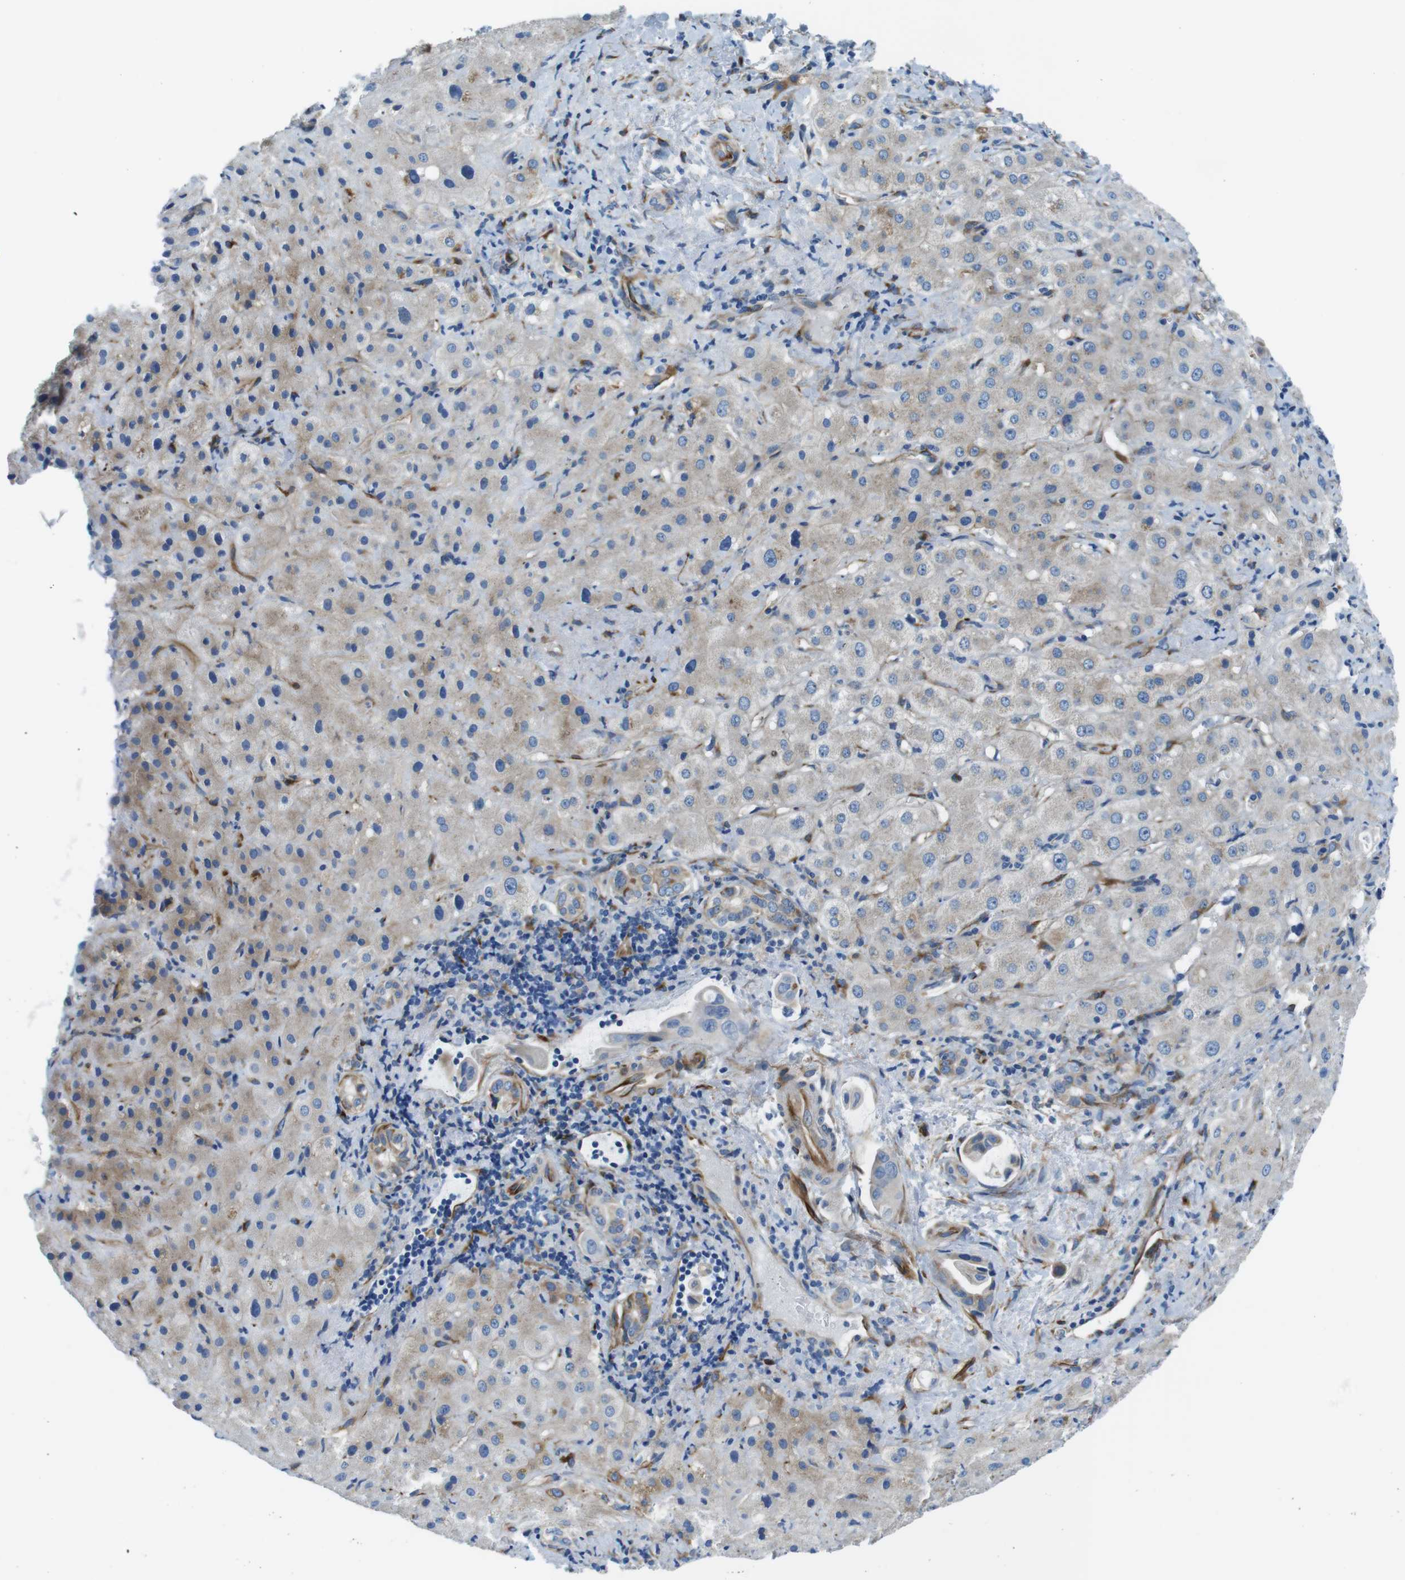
{"staining": {"intensity": "weak", "quantity": "25%-75%", "location": "cytoplasmic/membranous"}, "tissue": "liver cancer", "cell_type": "Tumor cells", "image_type": "cancer", "snomed": [{"axis": "morphology", "description": "Cholangiocarcinoma"}, {"axis": "topography", "description": "Liver"}], "caption": "DAB (3,3'-diaminobenzidine) immunohistochemical staining of human liver cancer displays weak cytoplasmic/membranous protein expression in approximately 25%-75% of tumor cells.", "gene": "EMP2", "patient": {"sex": "female", "age": 65}}